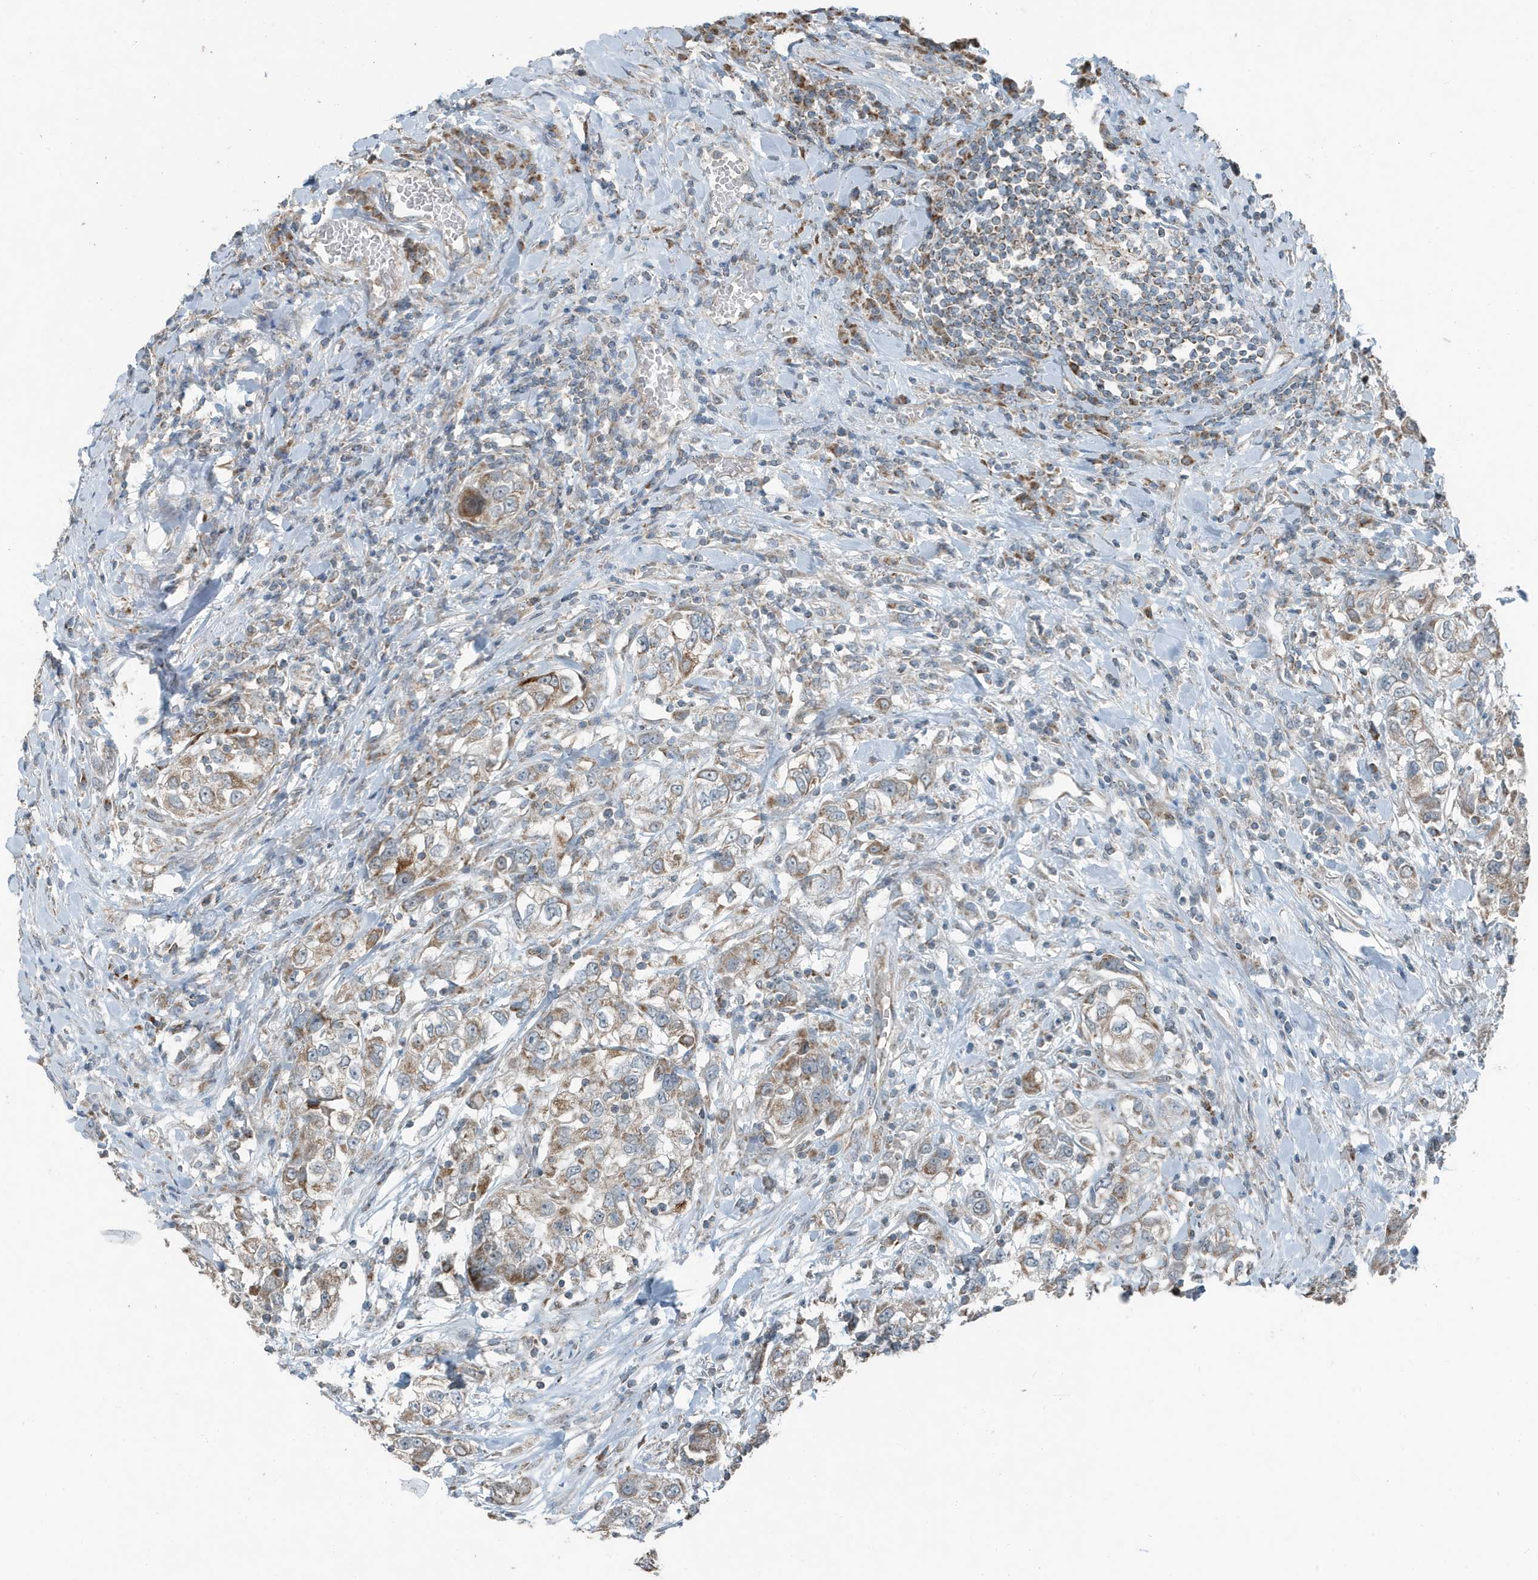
{"staining": {"intensity": "moderate", "quantity": ">75%", "location": "cytoplasmic/membranous"}, "tissue": "urothelial cancer", "cell_type": "Tumor cells", "image_type": "cancer", "snomed": [{"axis": "morphology", "description": "Urothelial carcinoma, High grade"}, {"axis": "topography", "description": "Urinary bladder"}], "caption": "The histopathology image displays immunohistochemical staining of urothelial cancer. There is moderate cytoplasmic/membranous positivity is appreciated in approximately >75% of tumor cells.", "gene": "MT-CYB", "patient": {"sex": "female", "age": 80}}